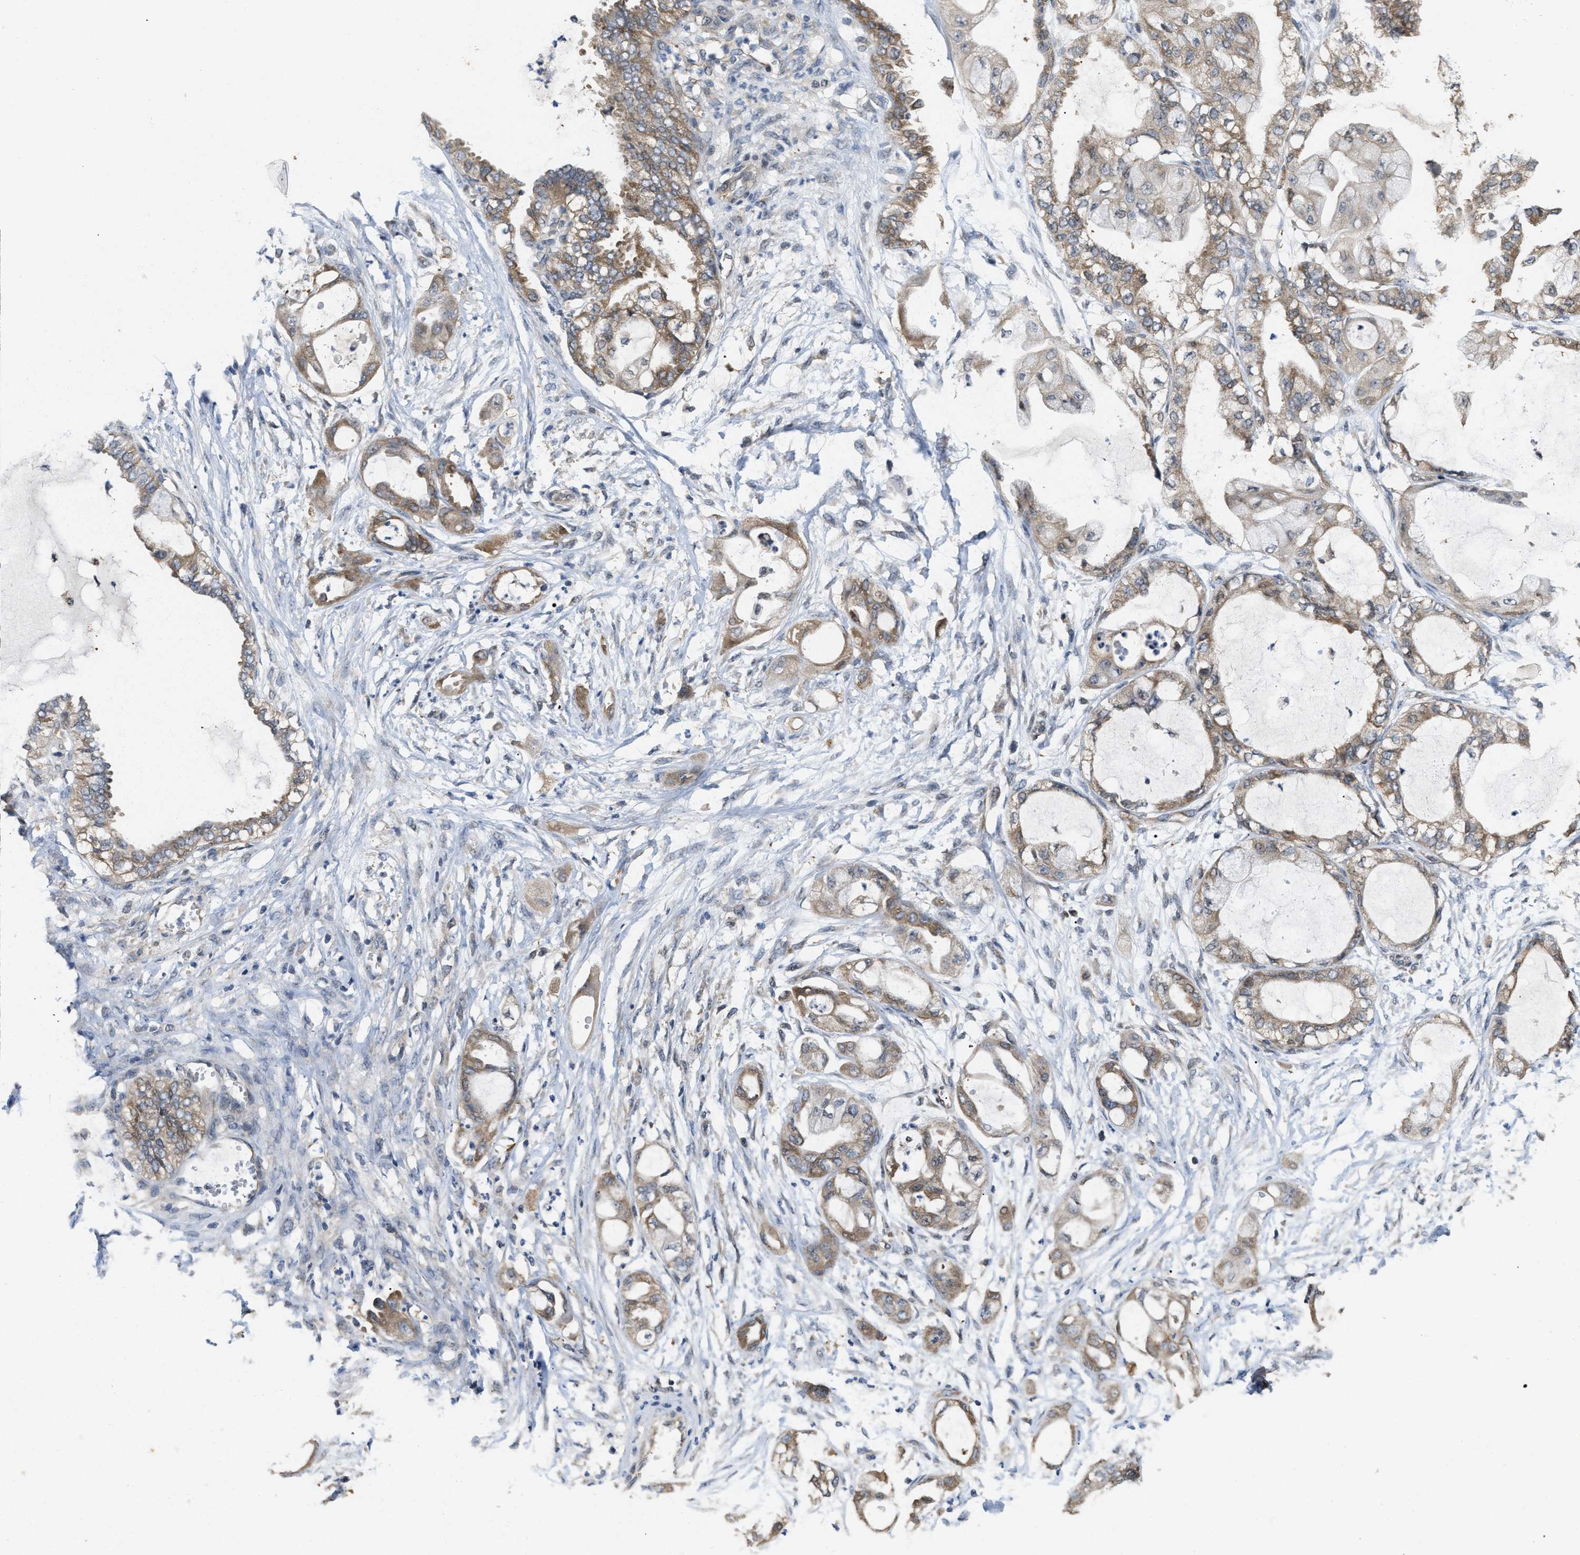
{"staining": {"intensity": "moderate", "quantity": ">75%", "location": "cytoplasmic/membranous"}, "tissue": "ovarian cancer", "cell_type": "Tumor cells", "image_type": "cancer", "snomed": [{"axis": "morphology", "description": "Carcinoma, NOS"}, {"axis": "morphology", "description": "Carcinoma, endometroid"}, {"axis": "topography", "description": "Ovary"}], "caption": "A brown stain highlights moderate cytoplasmic/membranous expression of a protein in ovarian endometroid carcinoma tumor cells.", "gene": "CSNK1A1", "patient": {"sex": "female", "age": 50}}